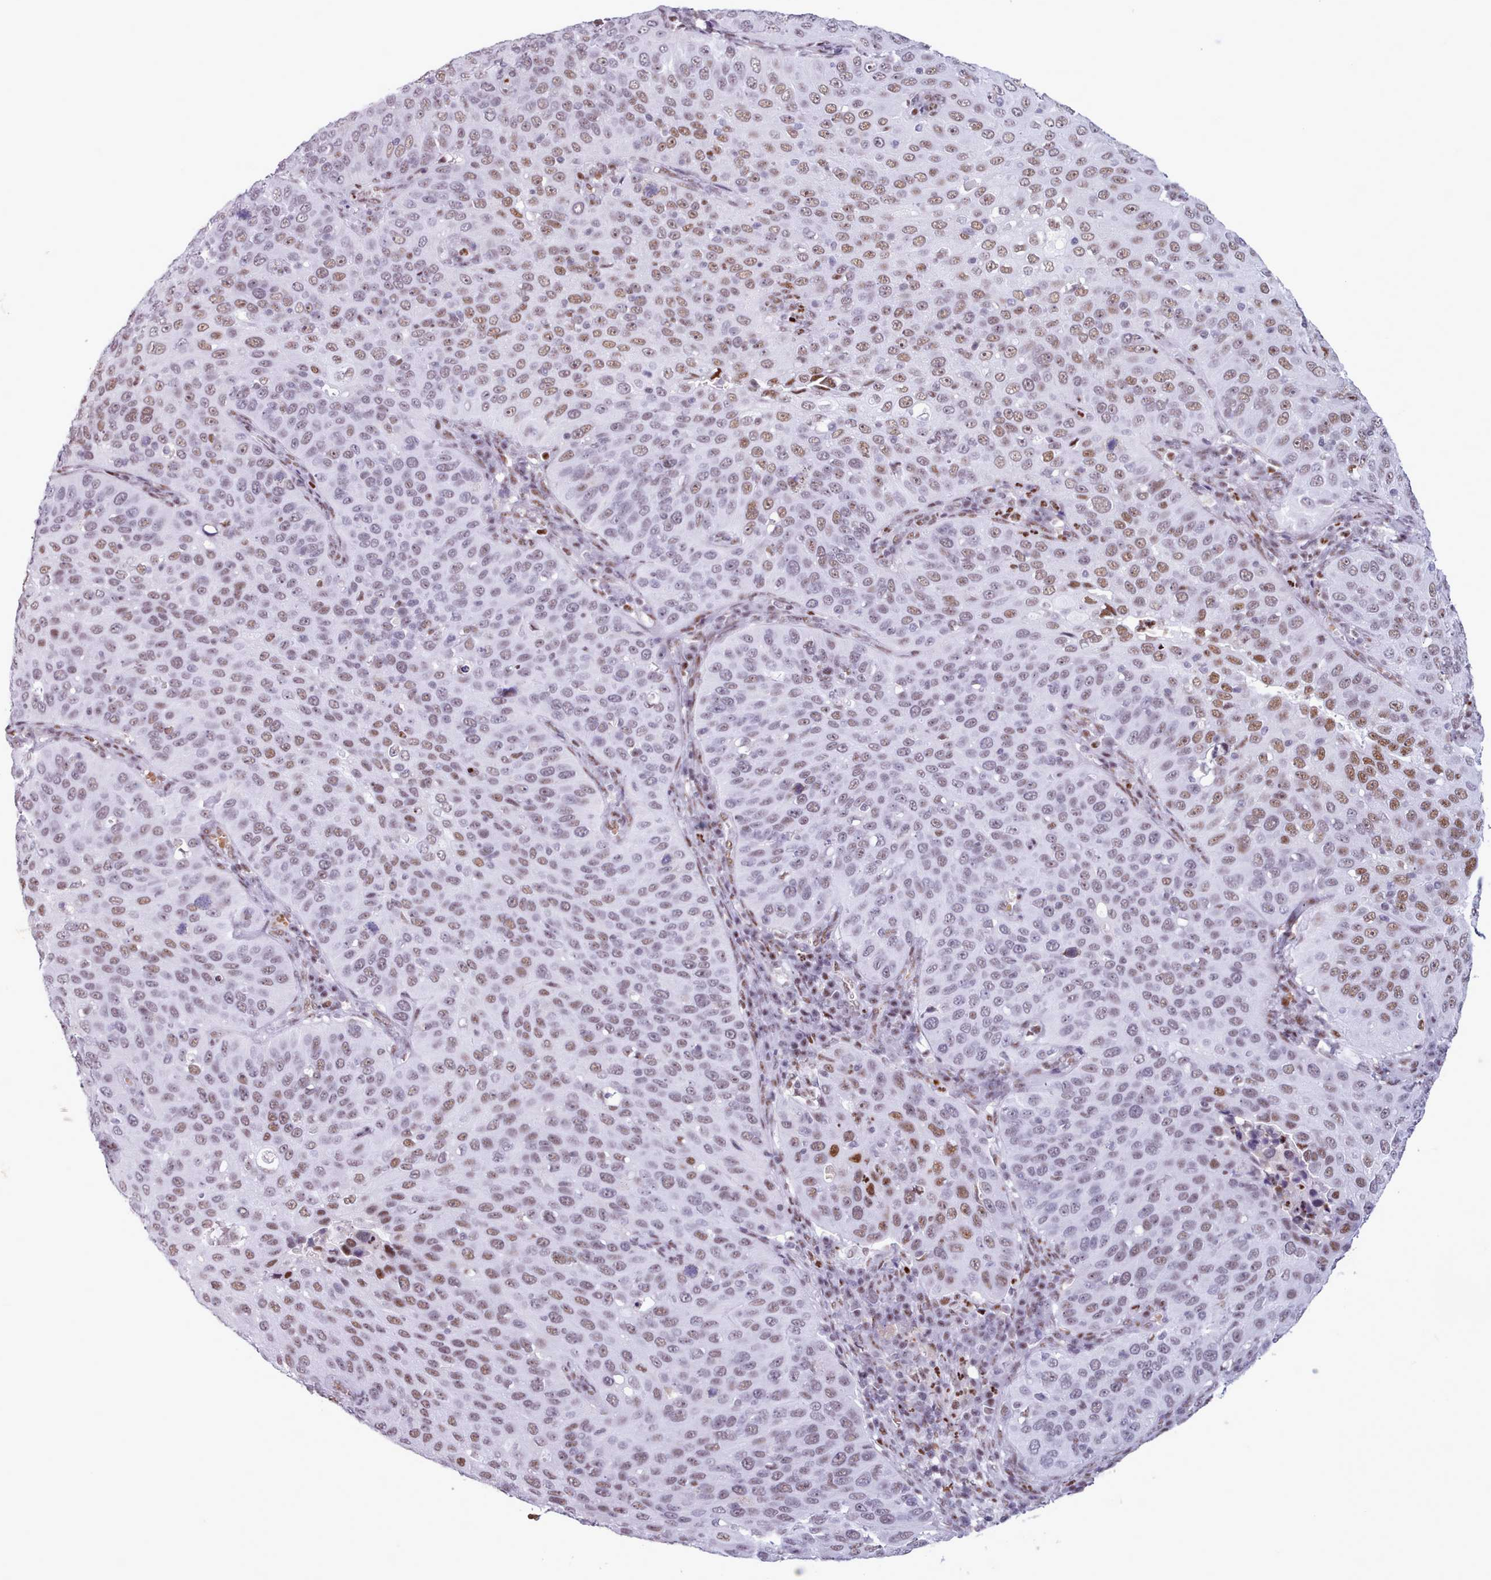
{"staining": {"intensity": "moderate", "quantity": ">75%", "location": "nuclear"}, "tissue": "cervical cancer", "cell_type": "Tumor cells", "image_type": "cancer", "snomed": [{"axis": "morphology", "description": "Squamous cell carcinoma, NOS"}, {"axis": "topography", "description": "Cervix"}], "caption": "A high-resolution photomicrograph shows immunohistochemistry (IHC) staining of squamous cell carcinoma (cervical), which displays moderate nuclear positivity in about >75% of tumor cells.", "gene": "SRSF4", "patient": {"sex": "female", "age": 36}}